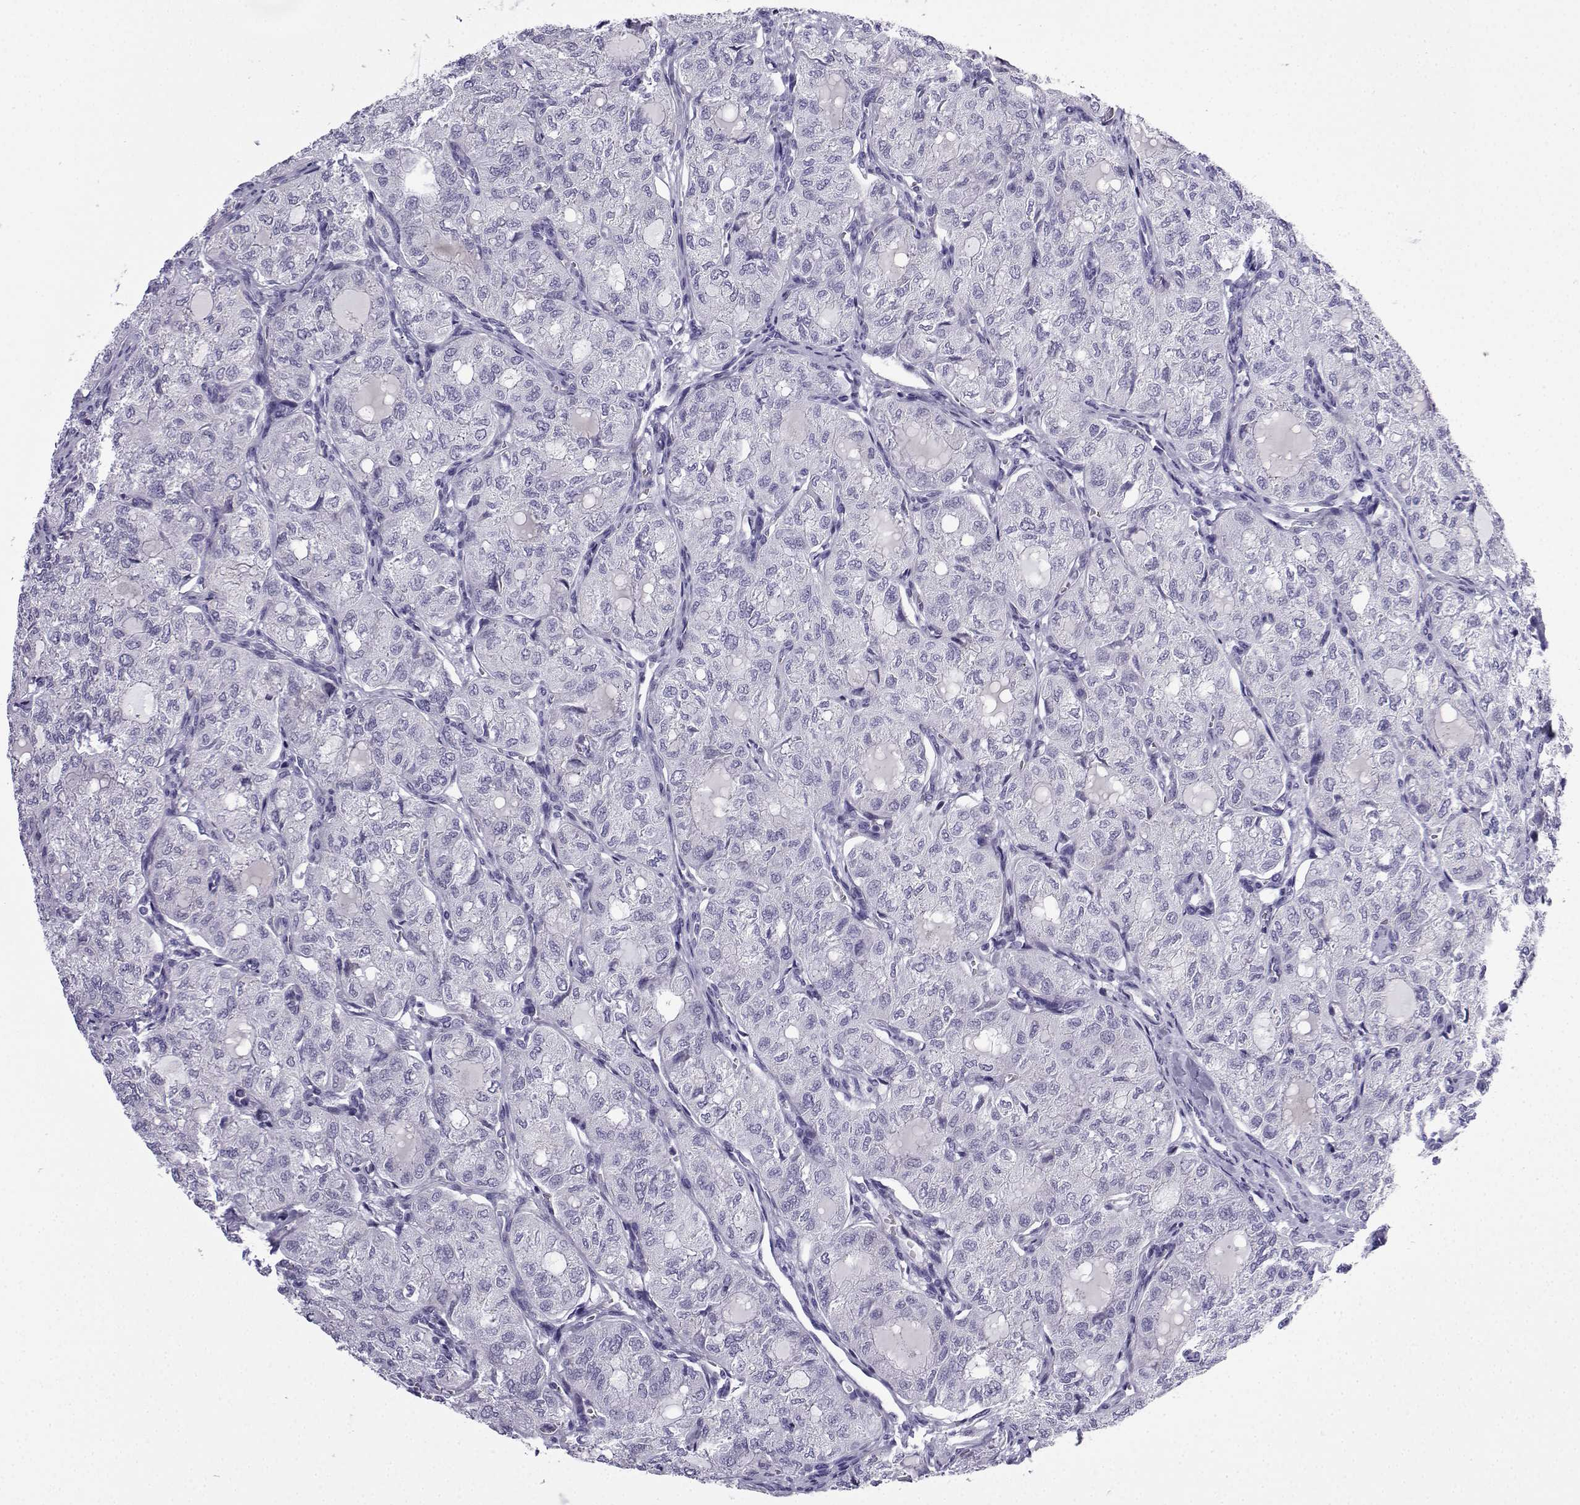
{"staining": {"intensity": "negative", "quantity": "none", "location": "none"}, "tissue": "thyroid cancer", "cell_type": "Tumor cells", "image_type": "cancer", "snomed": [{"axis": "morphology", "description": "Follicular adenoma carcinoma, NOS"}, {"axis": "topography", "description": "Thyroid gland"}], "caption": "A high-resolution micrograph shows immunohistochemistry (IHC) staining of thyroid follicular adenoma carcinoma, which exhibits no significant positivity in tumor cells. Nuclei are stained in blue.", "gene": "ACRBP", "patient": {"sex": "male", "age": 75}}